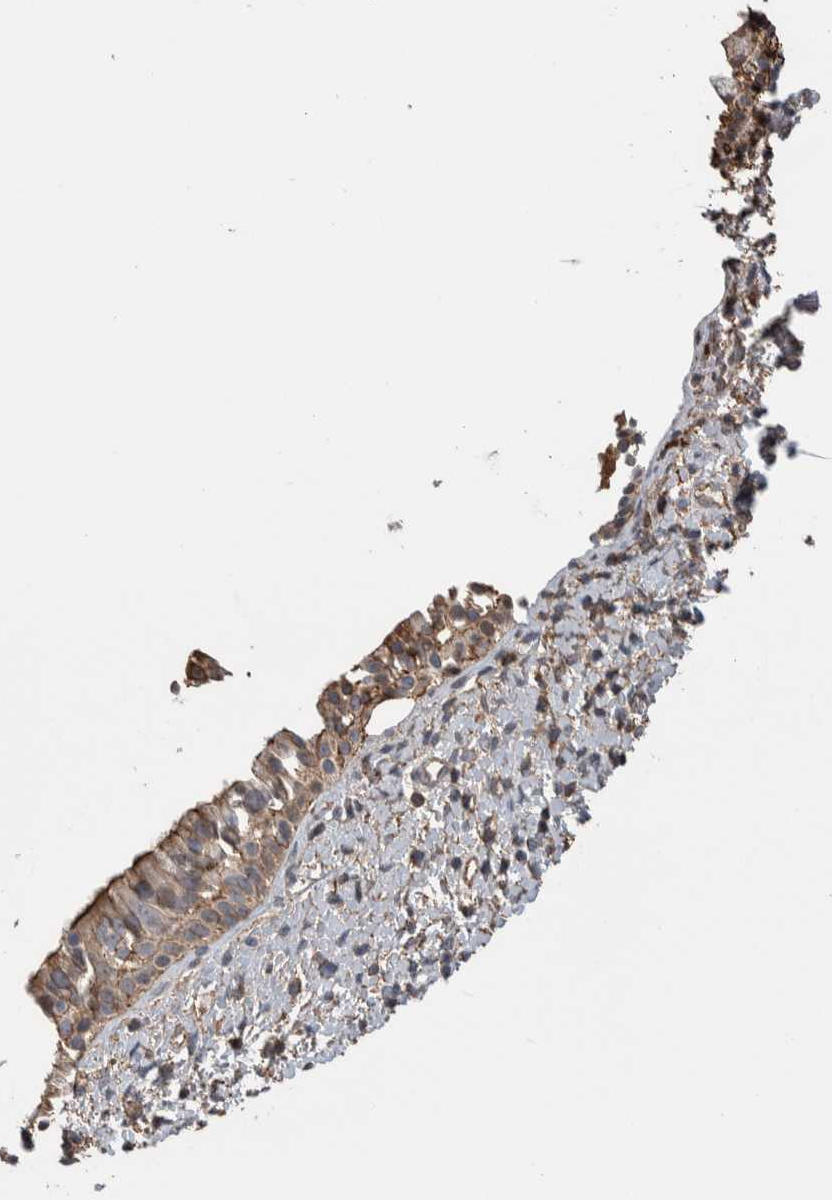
{"staining": {"intensity": "moderate", "quantity": ">75%", "location": "cytoplasmic/membranous"}, "tissue": "nasopharynx", "cell_type": "Respiratory epithelial cells", "image_type": "normal", "snomed": [{"axis": "morphology", "description": "Normal tissue, NOS"}, {"axis": "topography", "description": "Nasopharynx"}], "caption": "Immunohistochemistry (IHC) image of unremarkable nasopharynx stained for a protein (brown), which demonstrates medium levels of moderate cytoplasmic/membranous staining in about >75% of respiratory epithelial cells.", "gene": "ENPP2", "patient": {"sex": "male", "age": 22}}